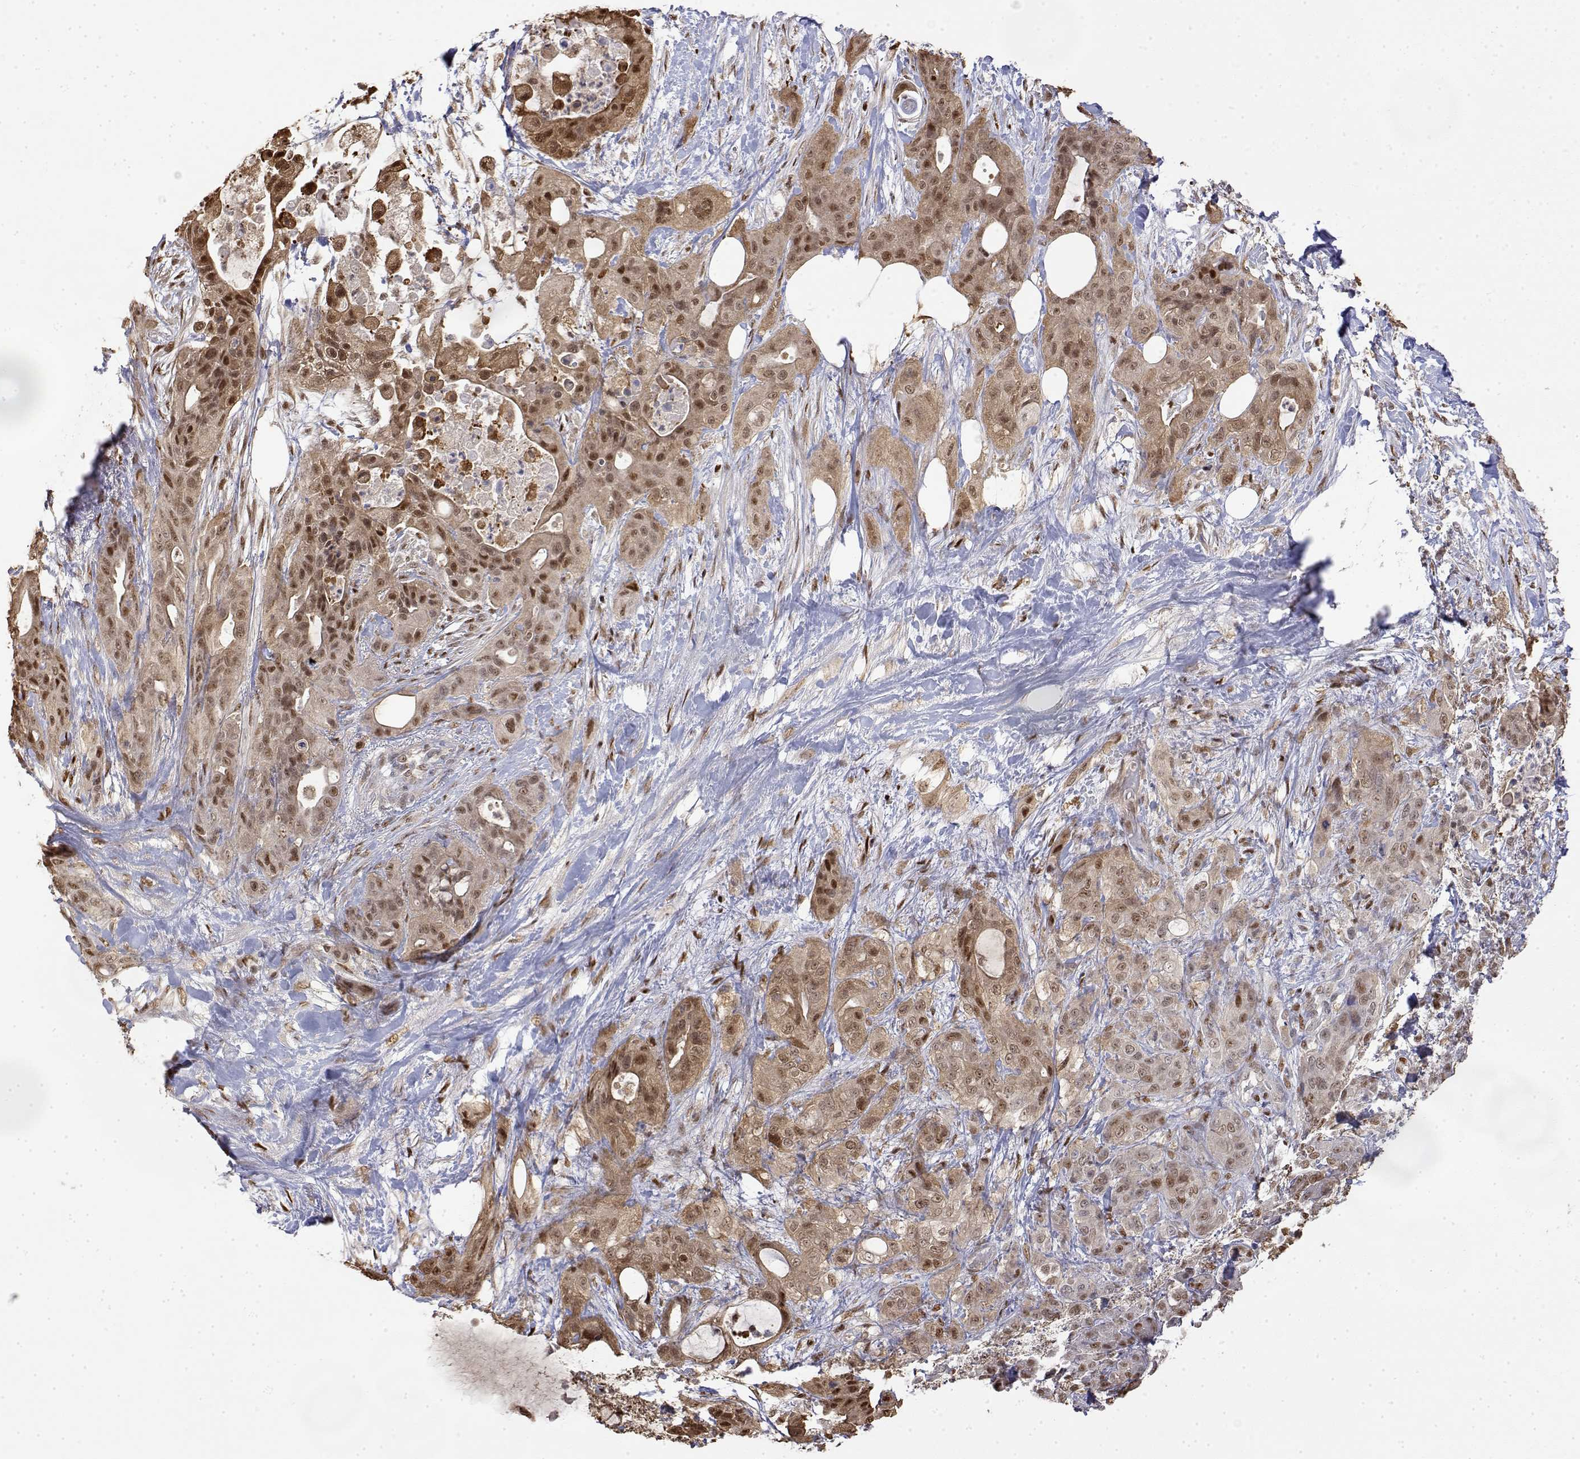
{"staining": {"intensity": "moderate", "quantity": ">75%", "location": "cytoplasmic/membranous,nuclear"}, "tissue": "pancreatic cancer", "cell_type": "Tumor cells", "image_type": "cancer", "snomed": [{"axis": "morphology", "description": "Adenocarcinoma, NOS"}, {"axis": "topography", "description": "Pancreas"}], "caption": "Brown immunohistochemical staining in human adenocarcinoma (pancreatic) demonstrates moderate cytoplasmic/membranous and nuclear expression in approximately >75% of tumor cells.", "gene": "TPI1", "patient": {"sex": "male", "age": 71}}